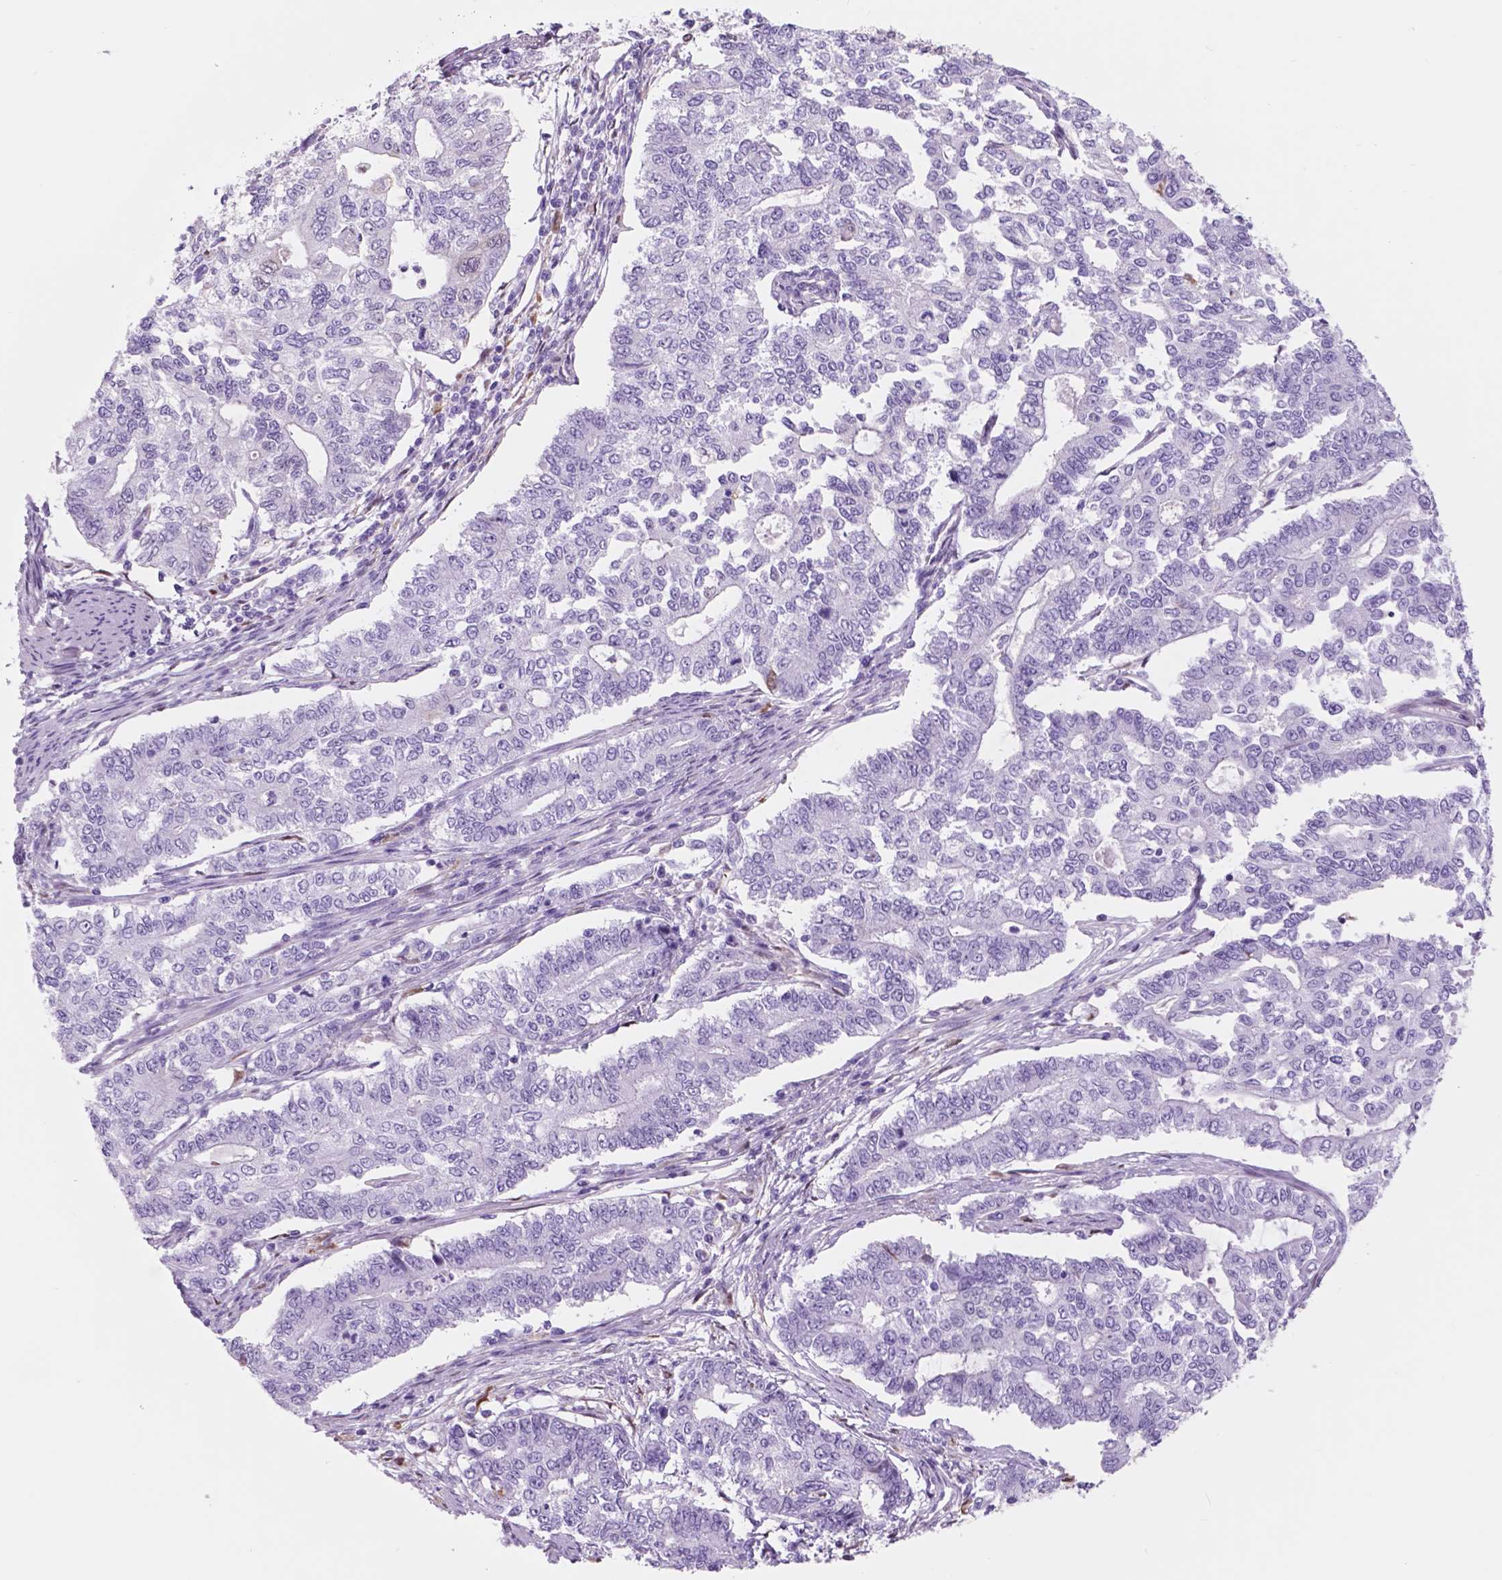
{"staining": {"intensity": "negative", "quantity": "none", "location": "none"}, "tissue": "endometrial cancer", "cell_type": "Tumor cells", "image_type": "cancer", "snomed": [{"axis": "morphology", "description": "Adenocarcinoma, NOS"}, {"axis": "topography", "description": "Uterus"}], "caption": "DAB immunohistochemical staining of endometrial cancer (adenocarcinoma) shows no significant positivity in tumor cells.", "gene": "FXYD2", "patient": {"sex": "female", "age": 59}}